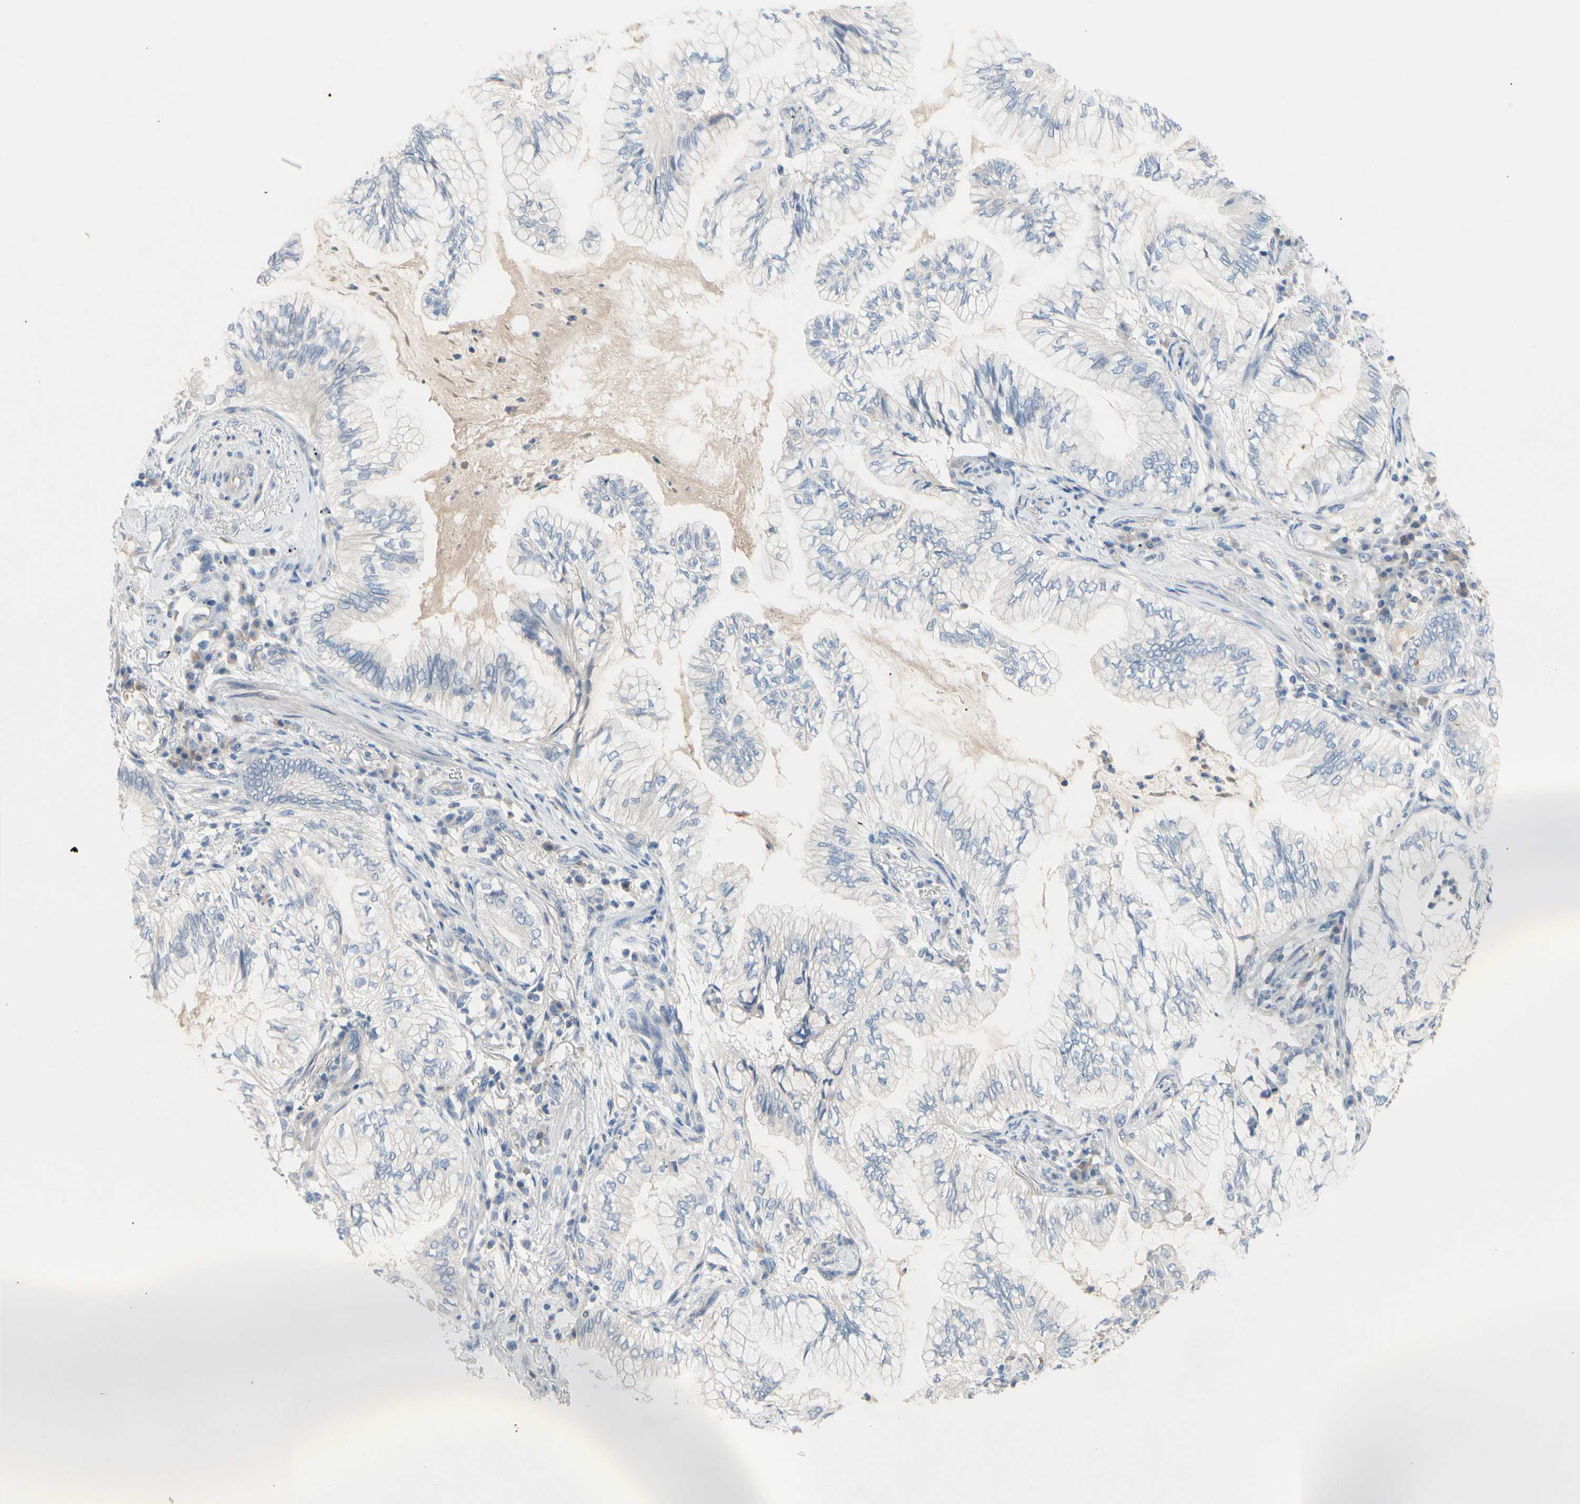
{"staining": {"intensity": "negative", "quantity": "none", "location": "none"}, "tissue": "lung cancer", "cell_type": "Tumor cells", "image_type": "cancer", "snomed": [{"axis": "morphology", "description": "Normal tissue, NOS"}, {"axis": "morphology", "description": "Adenocarcinoma, NOS"}, {"axis": "topography", "description": "Bronchus"}, {"axis": "topography", "description": "Lung"}], "caption": "High power microscopy micrograph of an IHC image of lung cancer, revealing no significant staining in tumor cells. (DAB (3,3'-diaminobenzidine) IHC visualized using brightfield microscopy, high magnification).", "gene": "MARK1", "patient": {"sex": "female", "age": 70}}